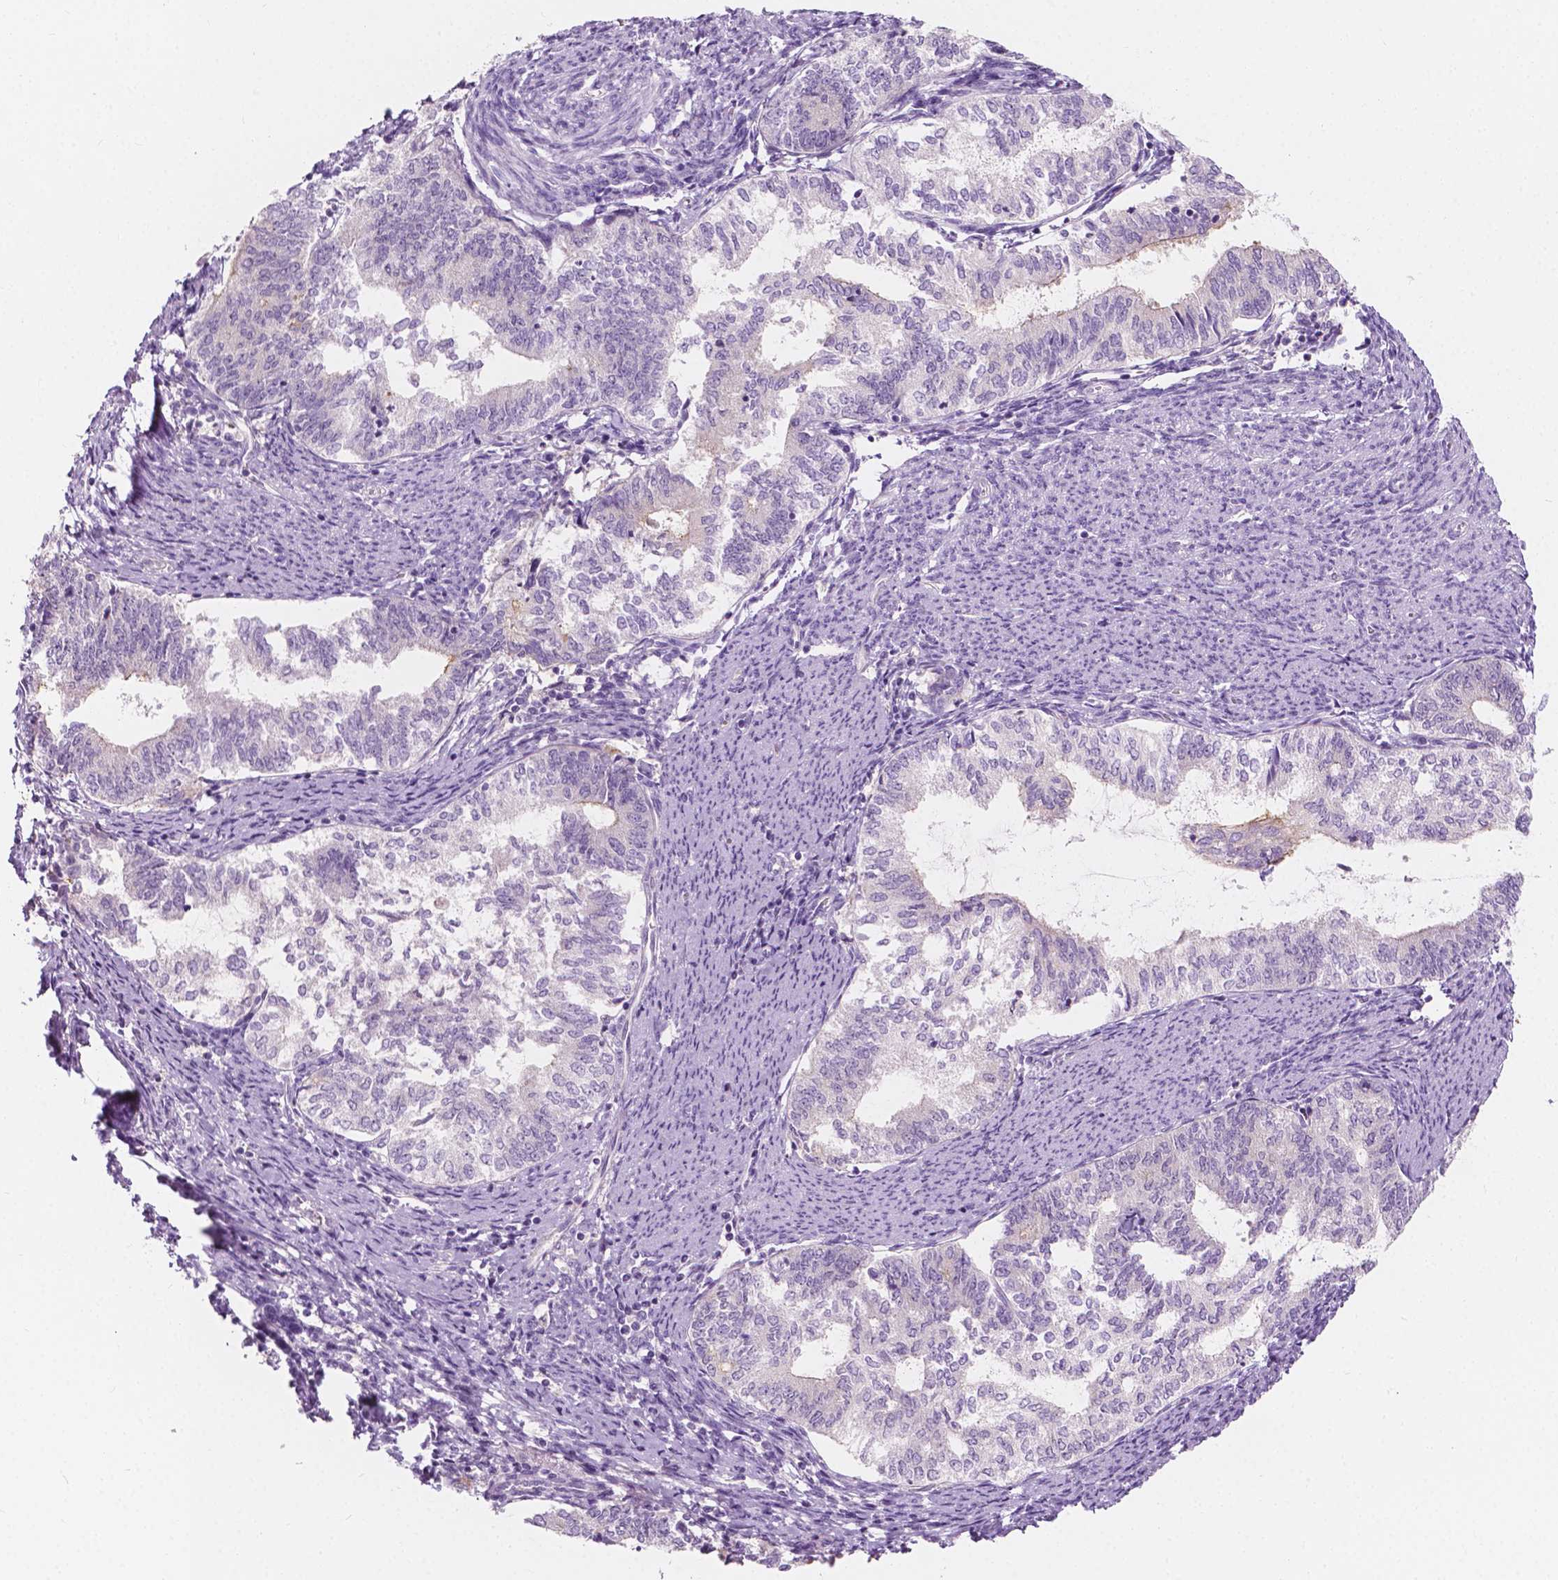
{"staining": {"intensity": "negative", "quantity": "none", "location": "none"}, "tissue": "endometrial cancer", "cell_type": "Tumor cells", "image_type": "cancer", "snomed": [{"axis": "morphology", "description": "Adenocarcinoma, NOS"}, {"axis": "topography", "description": "Endometrium"}], "caption": "Tumor cells show no significant positivity in endometrial cancer (adenocarcinoma).", "gene": "SIRT2", "patient": {"sex": "female", "age": 65}}